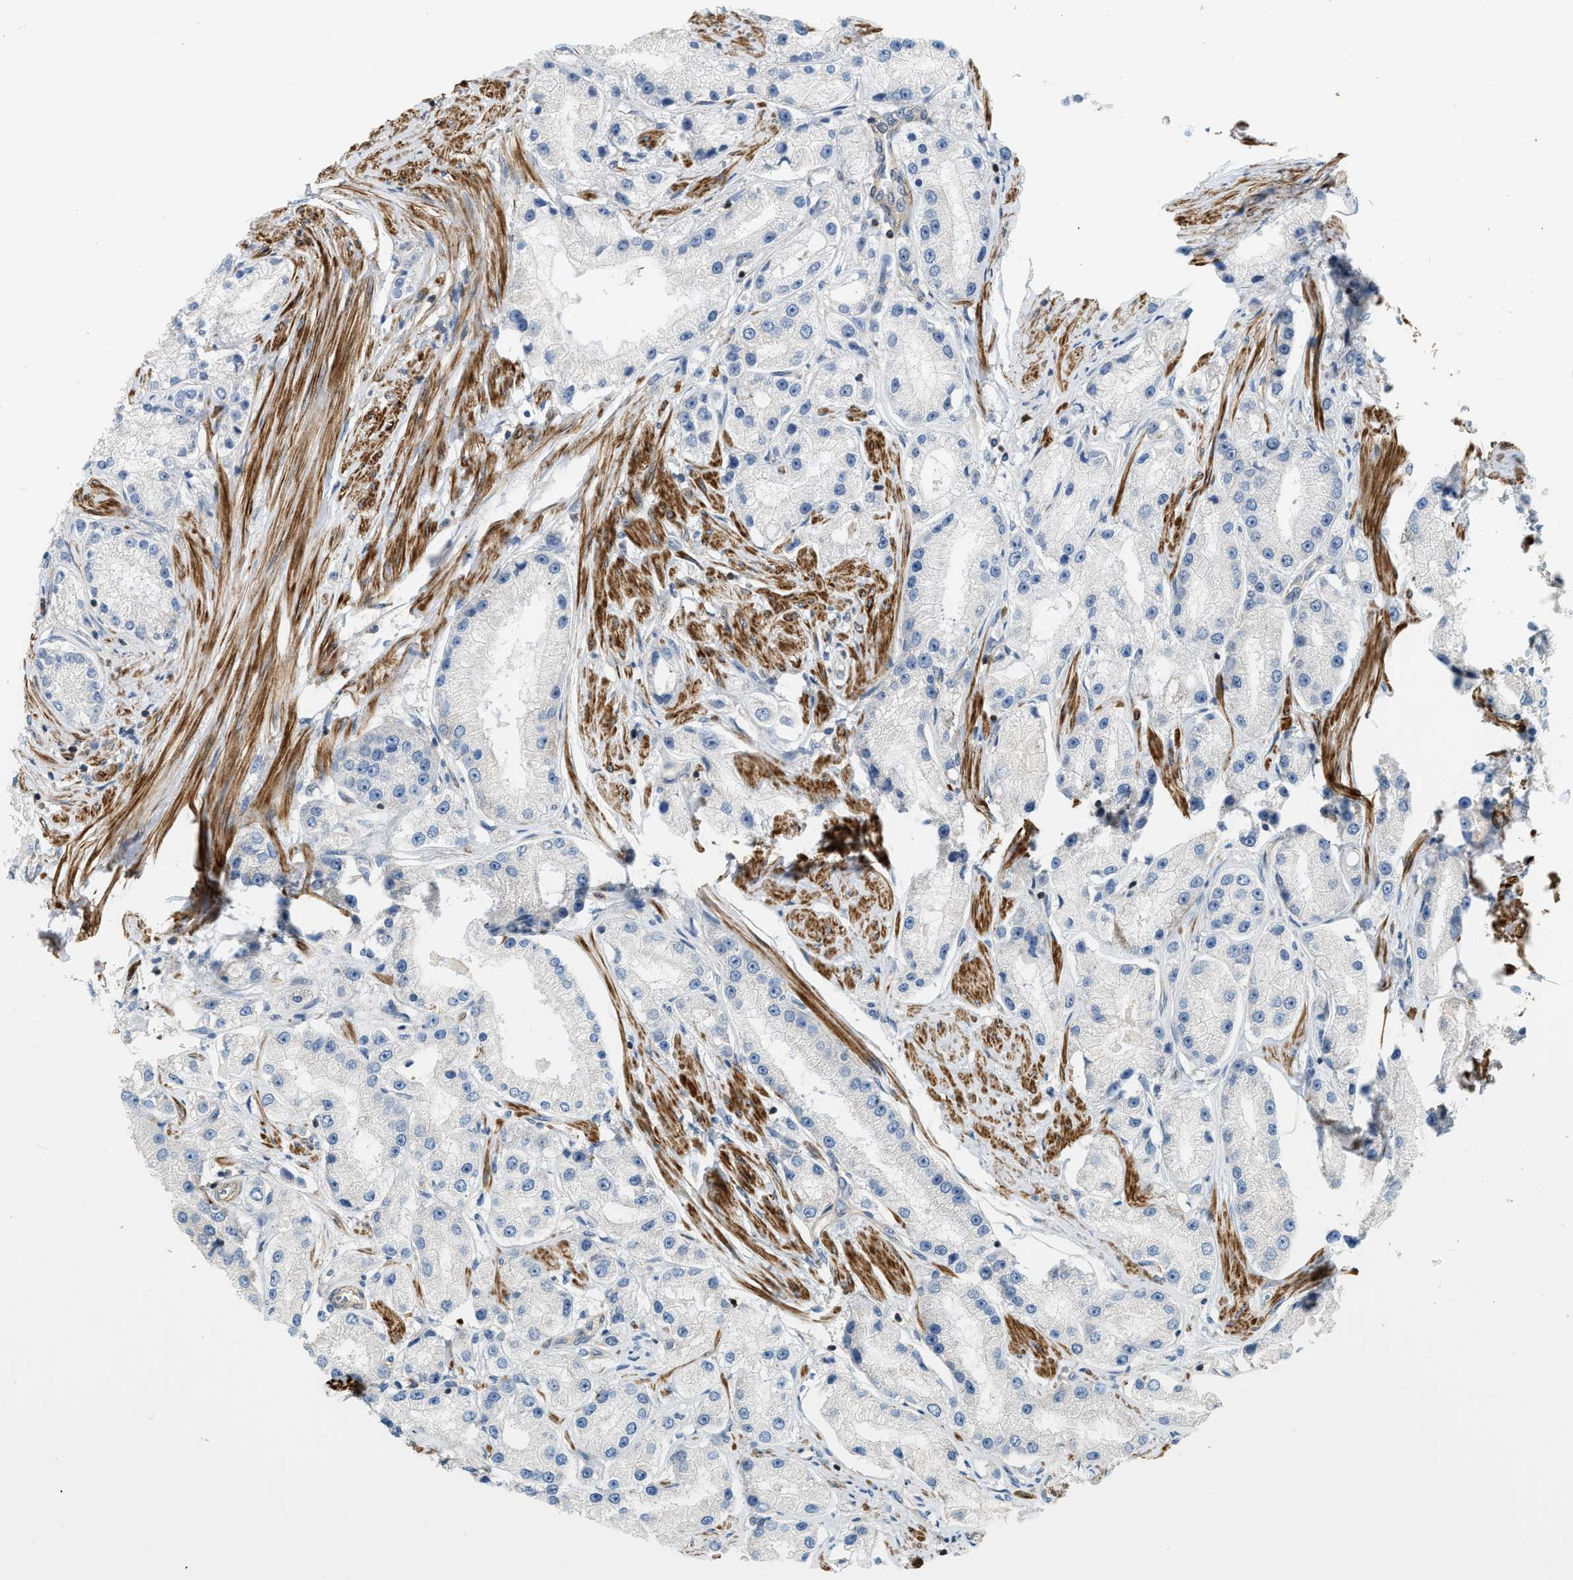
{"staining": {"intensity": "negative", "quantity": "none", "location": "none"}, "tissue": "prostate cancer", "cell_type": "Tumor cells", "image_type": "cancer", "snomed": [{"axis": "morphology", "description": "Adenocarcinoma, Low grade"}, {"axis": "topography", "description": "Prostate"}], "caption": "IHC of human prostate cancer demonstrates no expression in tumor cells.", "gene": "BTN3A2", "patient": {"sex": "male", "age": 63}}